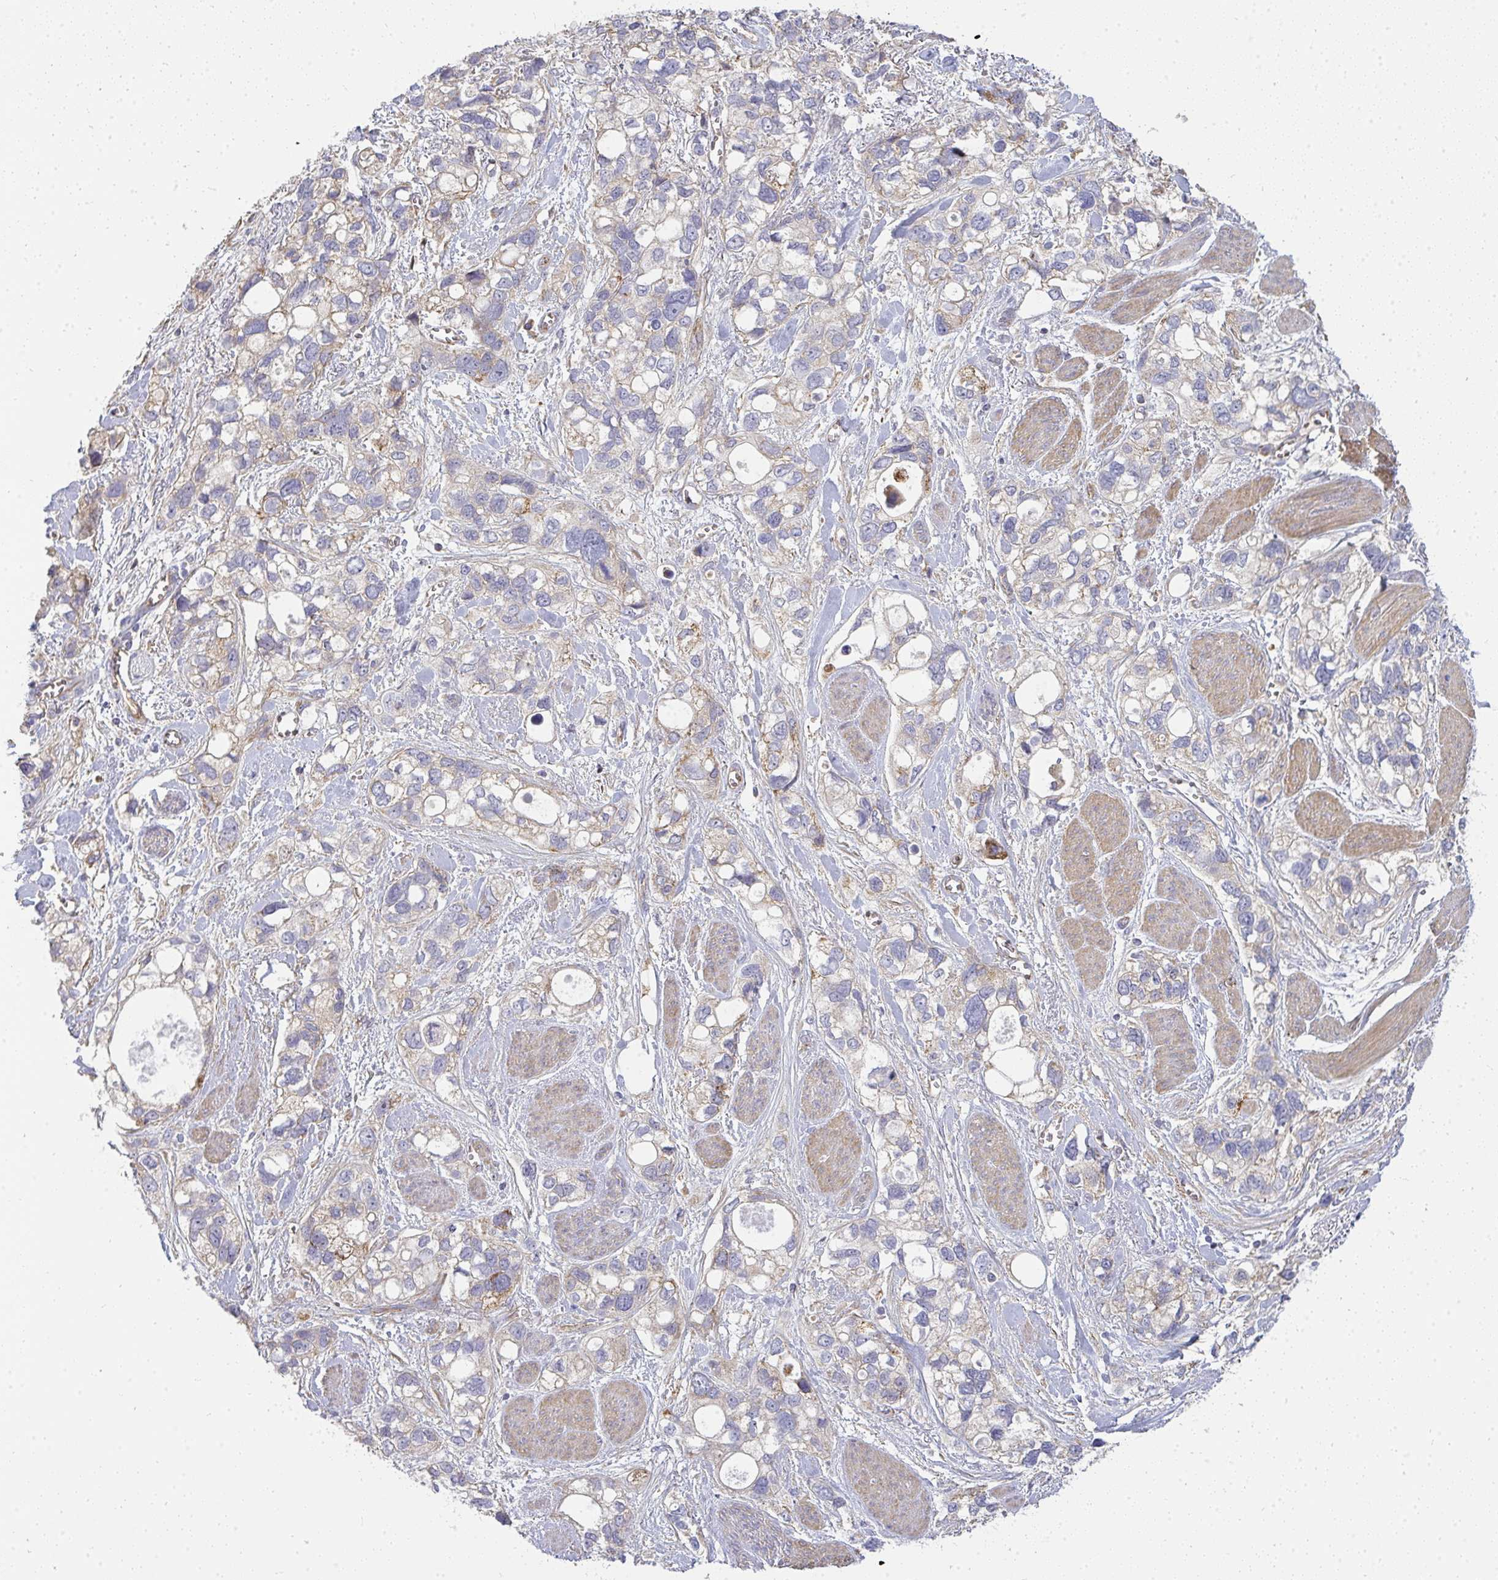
{"staining": {"intensity": "weak", "quantity": "25%-75%", "location": "cytoplasmic/membranous"}, "tissue": "stomach cancer", "cell_type": "Tumor cells", "image_type": "cancer", "snomed": [{"axis": "morphology", "description": "Adenocarcinoma, NOS"}, {"axis": "topography", "description": "Stomach, upper"}], "caption": "Immunohistochemistry photomicrograph of neoplastic tissue: human stomach cancer (adenocarcinoma) stained using IHC displays low levels of weak protein expression localized specifically in the cytoplasmic/membranous of tumor cells, appearing as a cytoplasmic/membranous brown color.", "gene": "B4GALT6", "patient": {"sex": "female", "age": 81}}